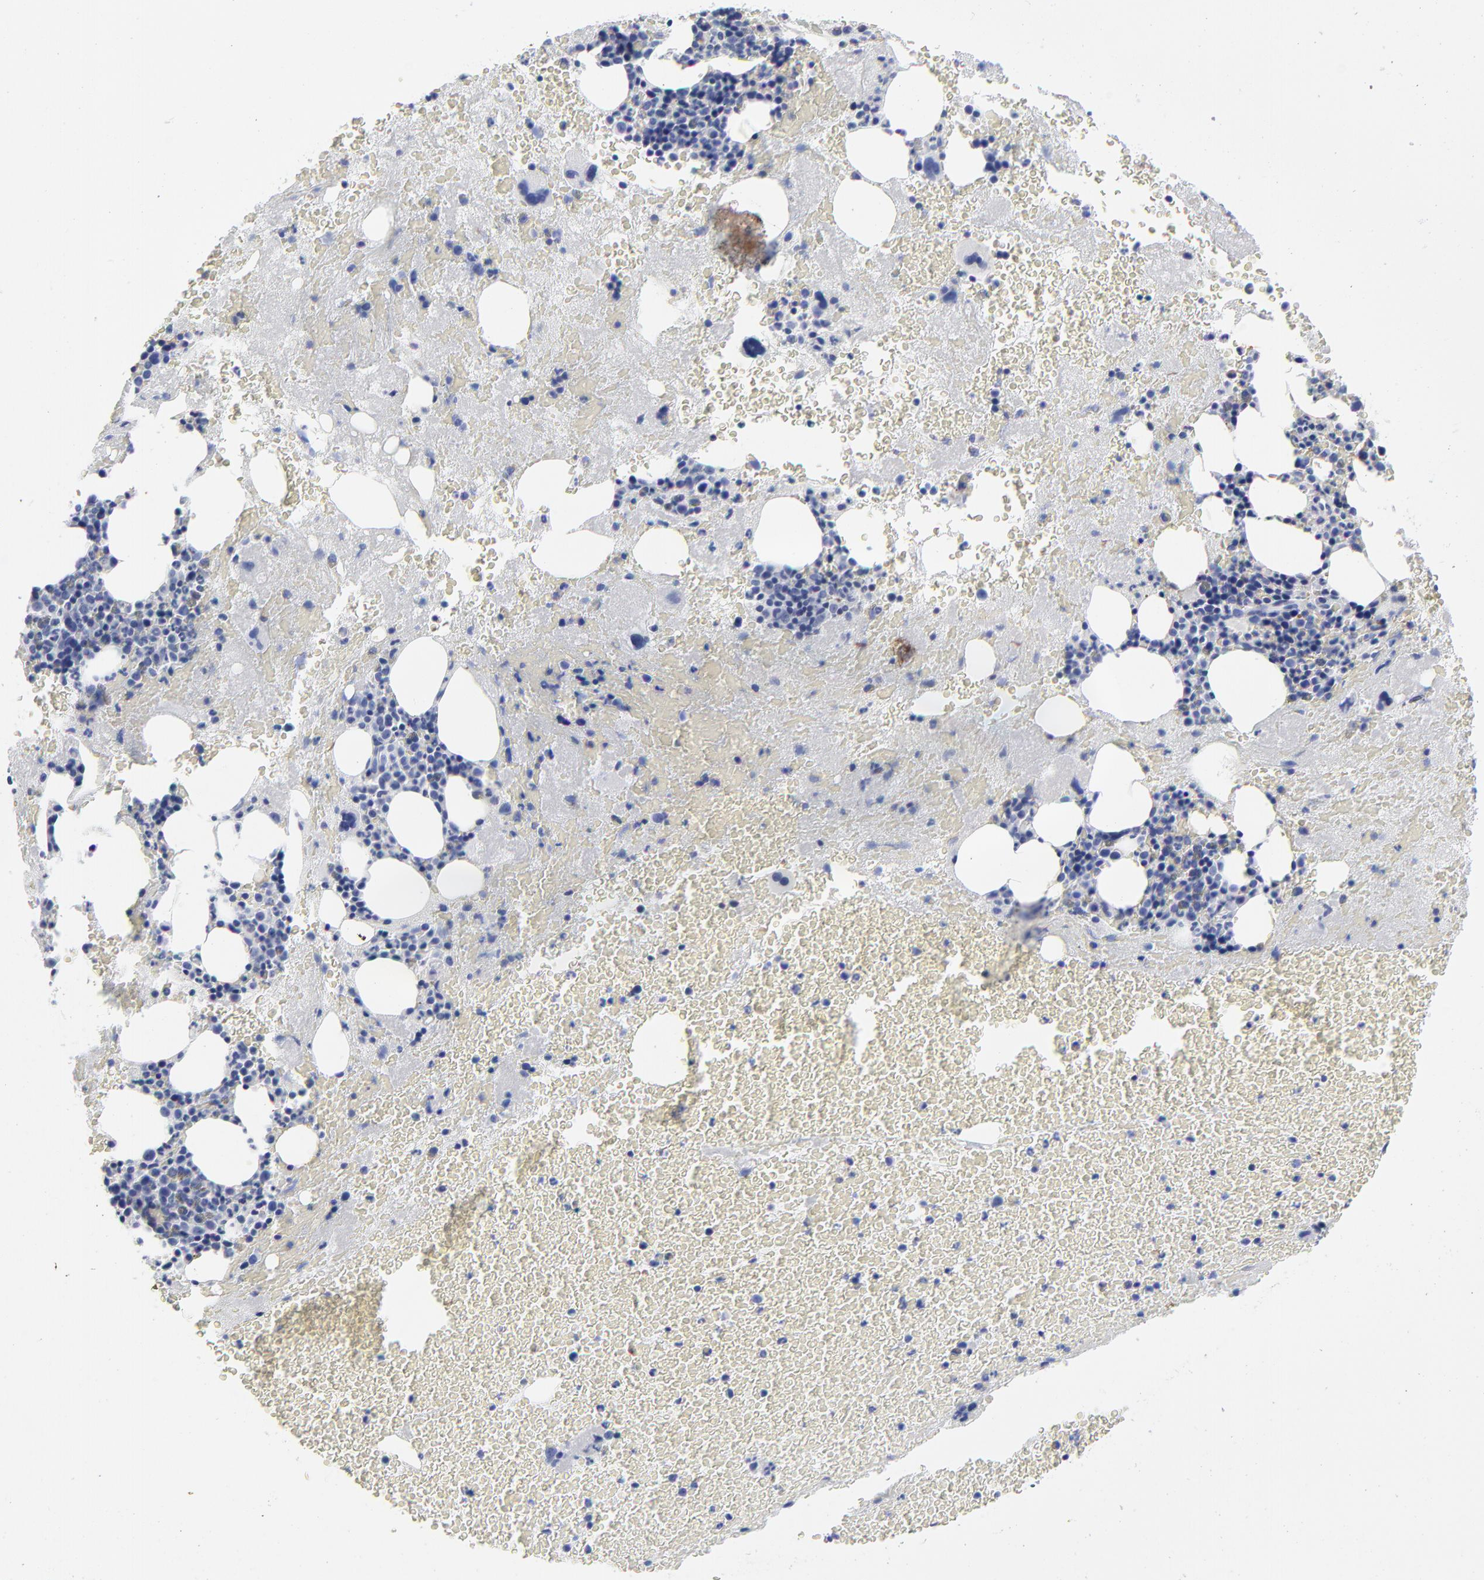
{"staining": {"intensity": "negative", "quantity": "none", "location": "none"}, "tissue": "bone marrow", "cell_type": "Hematopoietic cells", "image_type": "normal", "snomed": [{"axis": "morphology", "description": "Normal tissue, NOS"}, {"axis": "topography", "description": "Bone marrow"}], "caption": "The micrograph demonstrates no staining of hematopoietic cells in unremarkable bone marrow.", "gene": "DCN", "patient": {"sex": "male", "age": 76}}